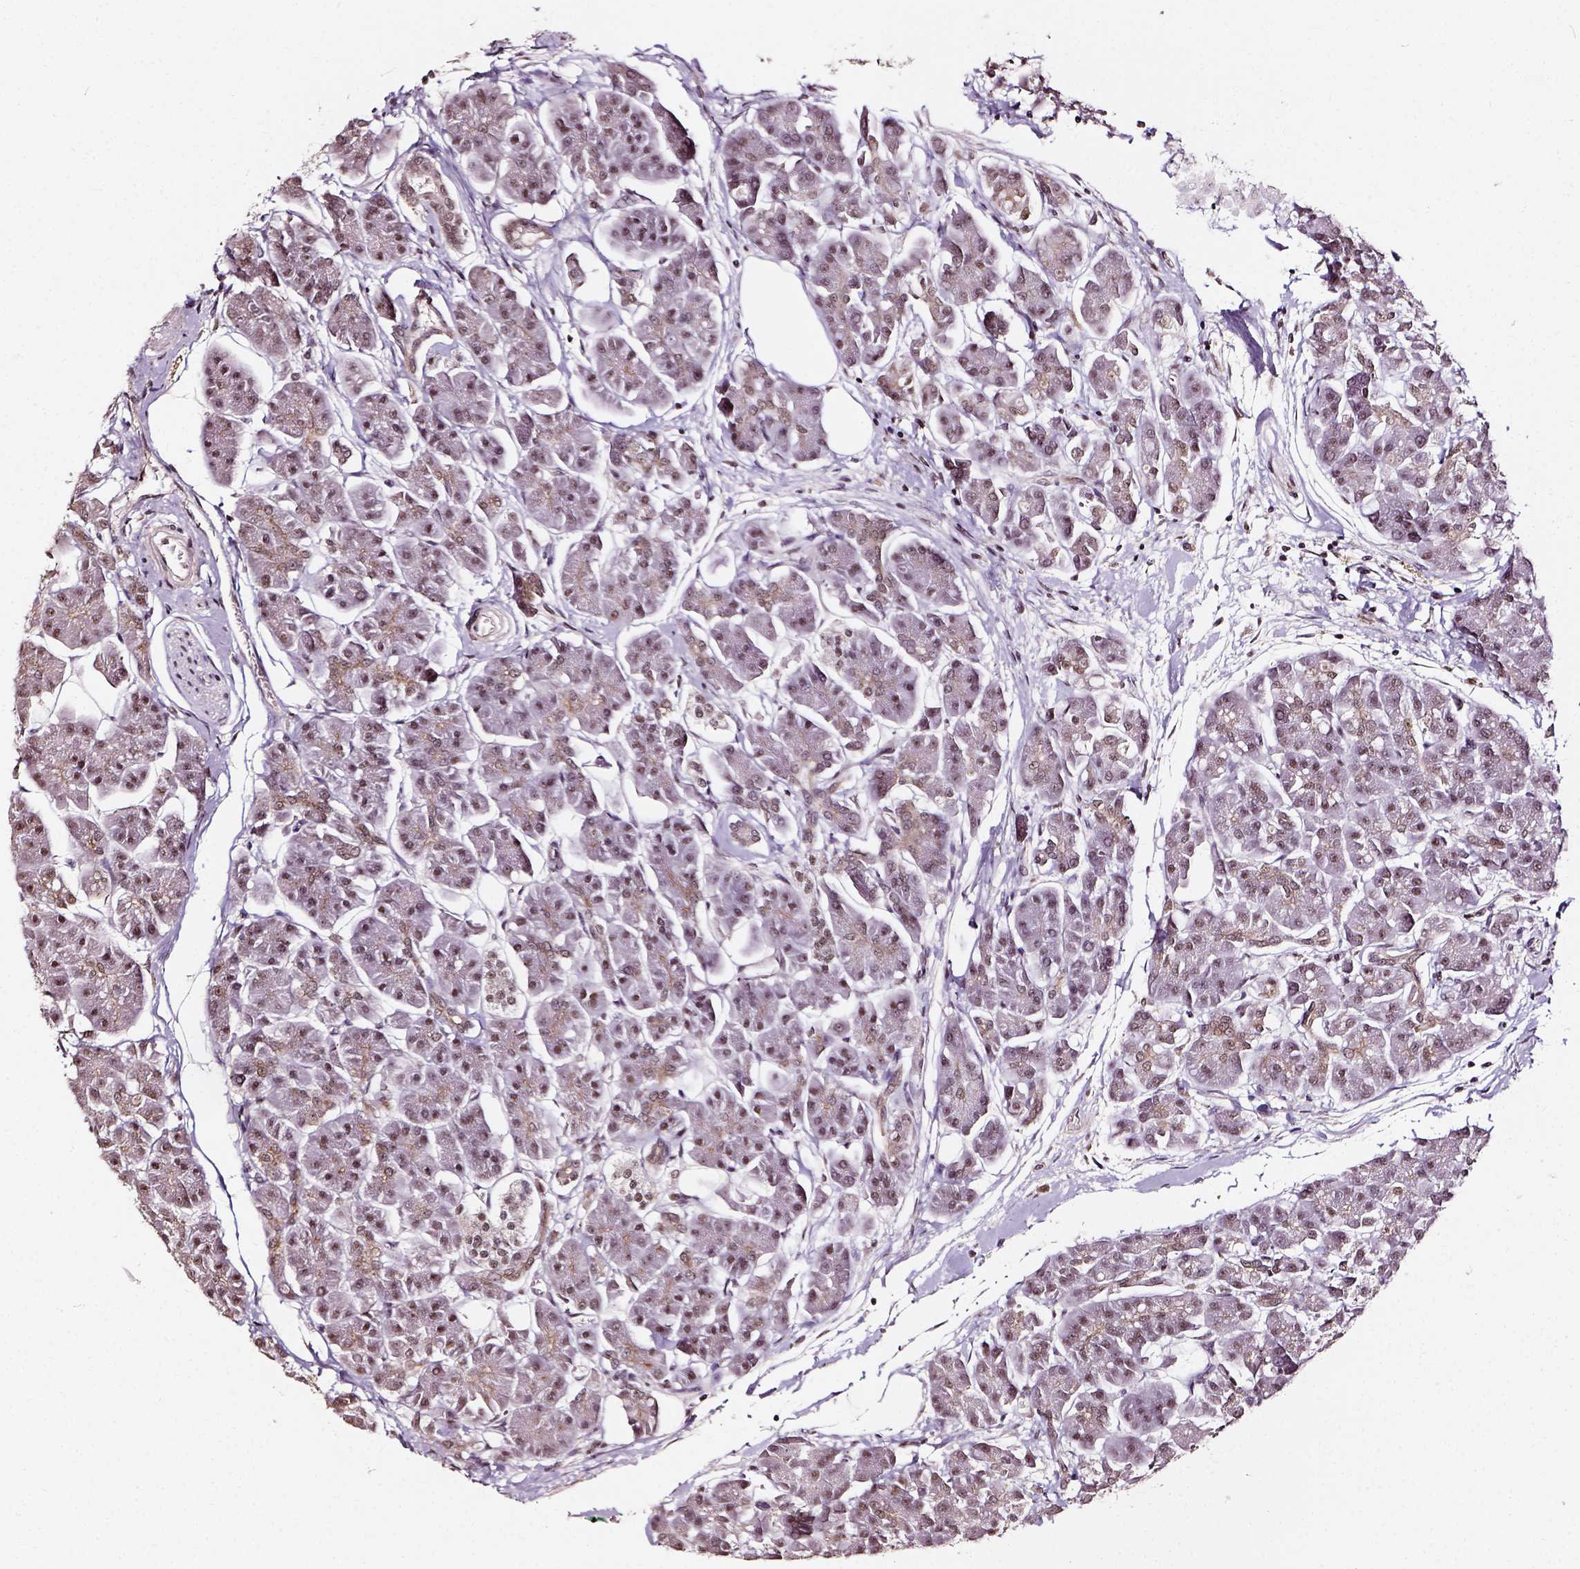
{"staining": {"intensity": "moderate", "quantity": ">75%", "location": "nuclear"}, "tissue": "pancreas", "cell_type": "Exocrine glandular cells", "image_type": "normal", "snomed": [{"axis": "morphology", "description": "Normal tissue, NOS"}, {"axis": "topography", "description": "Adipose tissue"}, {"axis": "topography", "description": "Pancreas"}, {"axis": "topography", "description": "Peripheral nerve tissue"}], "caption": "DAB immunohistochemical staining of benign human pancreas displays moderate nuclear protein positivity in approximately >75% of exocrine glandular cells.", "gene": "NACC1", "patient": {"sex": "female", "age": 58}}